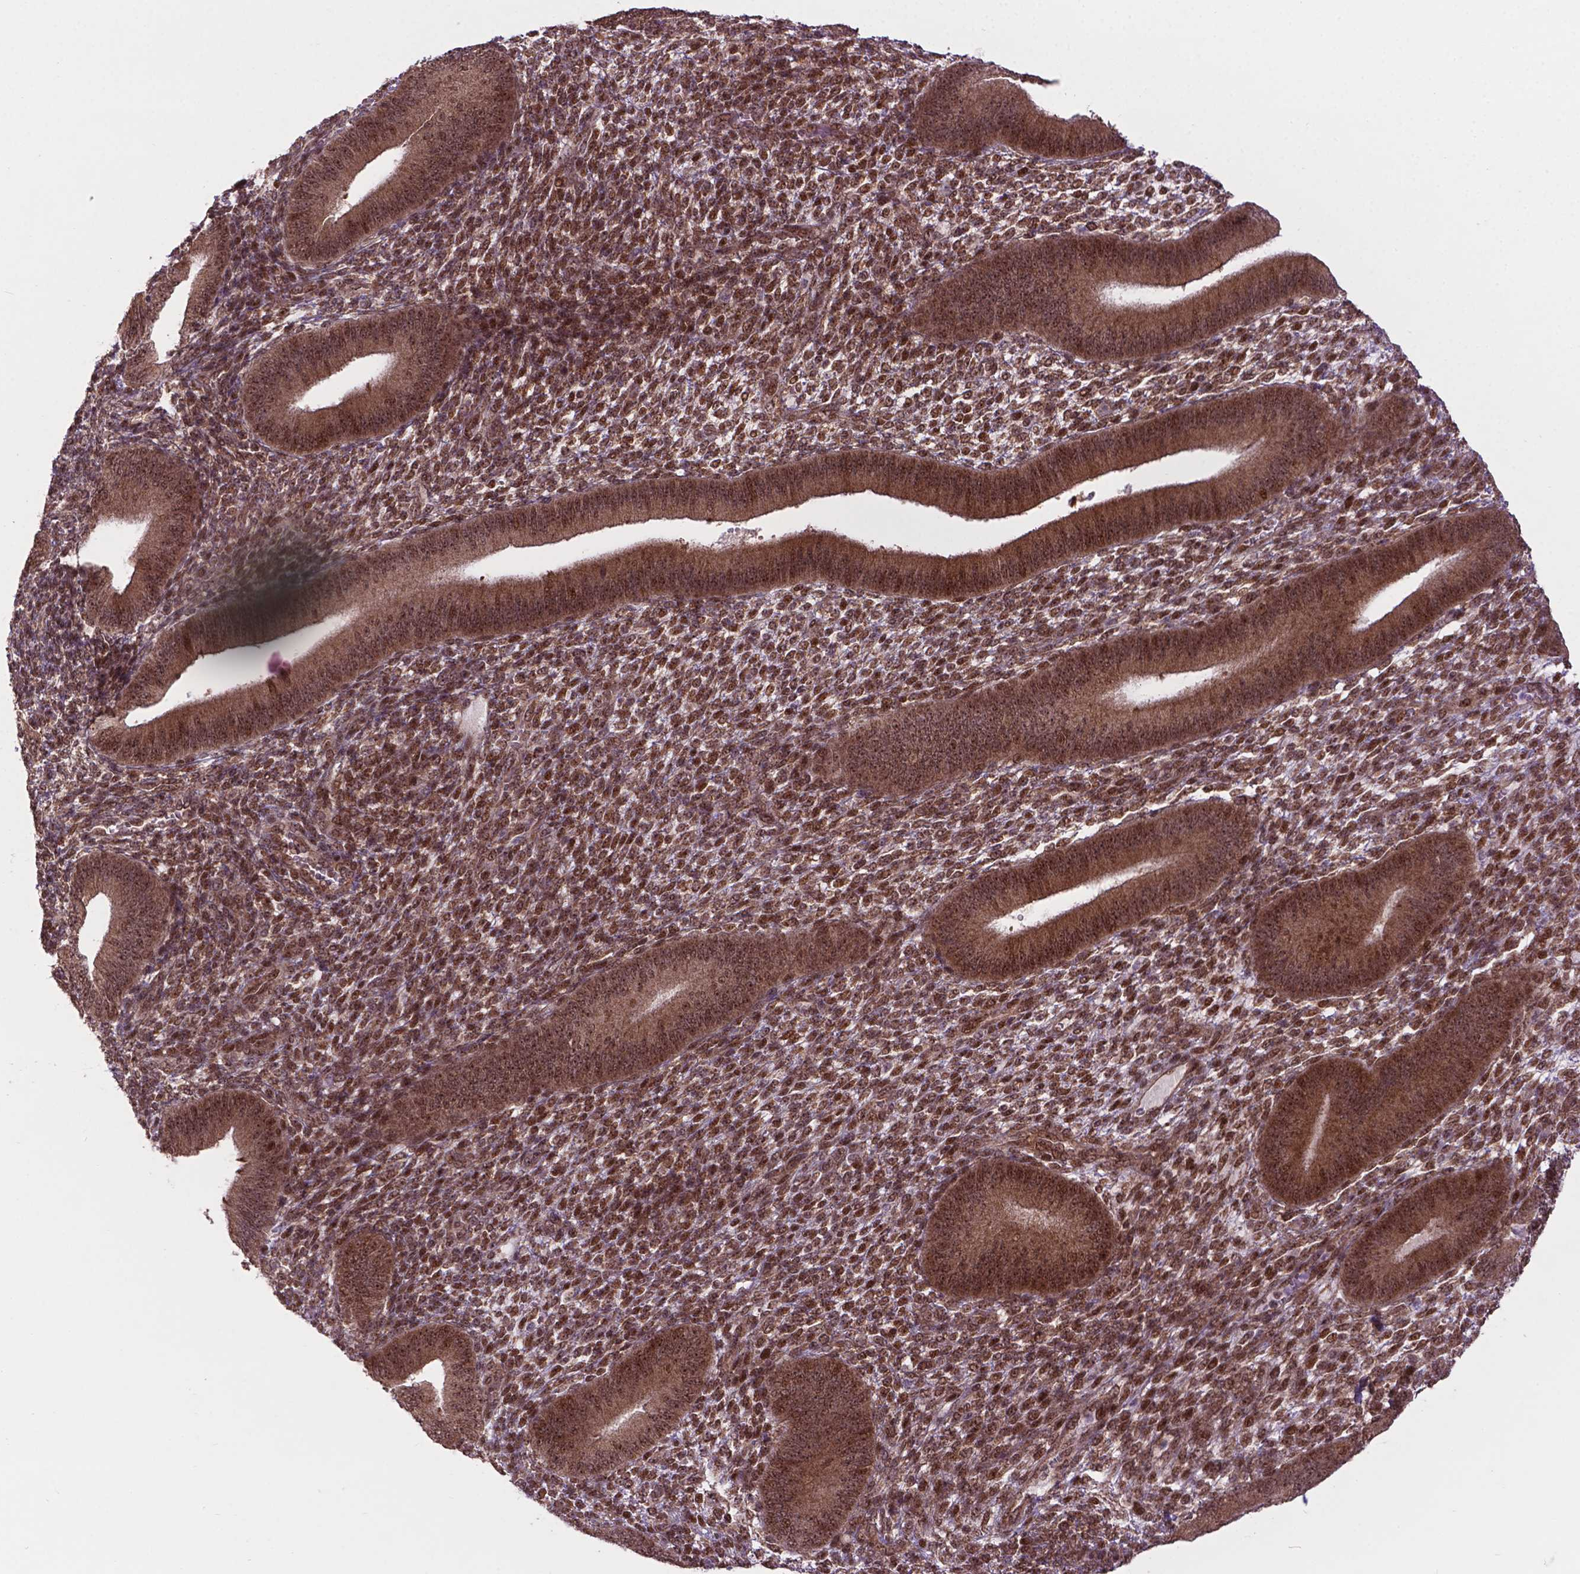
{"staining": {"intensity": "moderate", "quantity": ">75%", "location": "nuclear"}, "tissue": "endometrium", "cell_type": "Cells in endometrial stroma", "image_type": "normal", "snomed": [{"axis": "morphology", "description": "Normal tissue, NOS"}, {"axis": "topography", "description": "Endometrium"}], "caption": "Immunohistochemical staining of normal human endometrium reveals moderate nuclear protein expression in about >75% of cells in endometrial stroma. The staining was performed using DAB (3,3'-diaminobenzidine) to visualize the protein expression in brown, while the nuclei were stained in blue with hematoxylin (Magnification: 20x).", "gene": "CSNK2A1", "patient": {"sex": "female", "age": 39}}